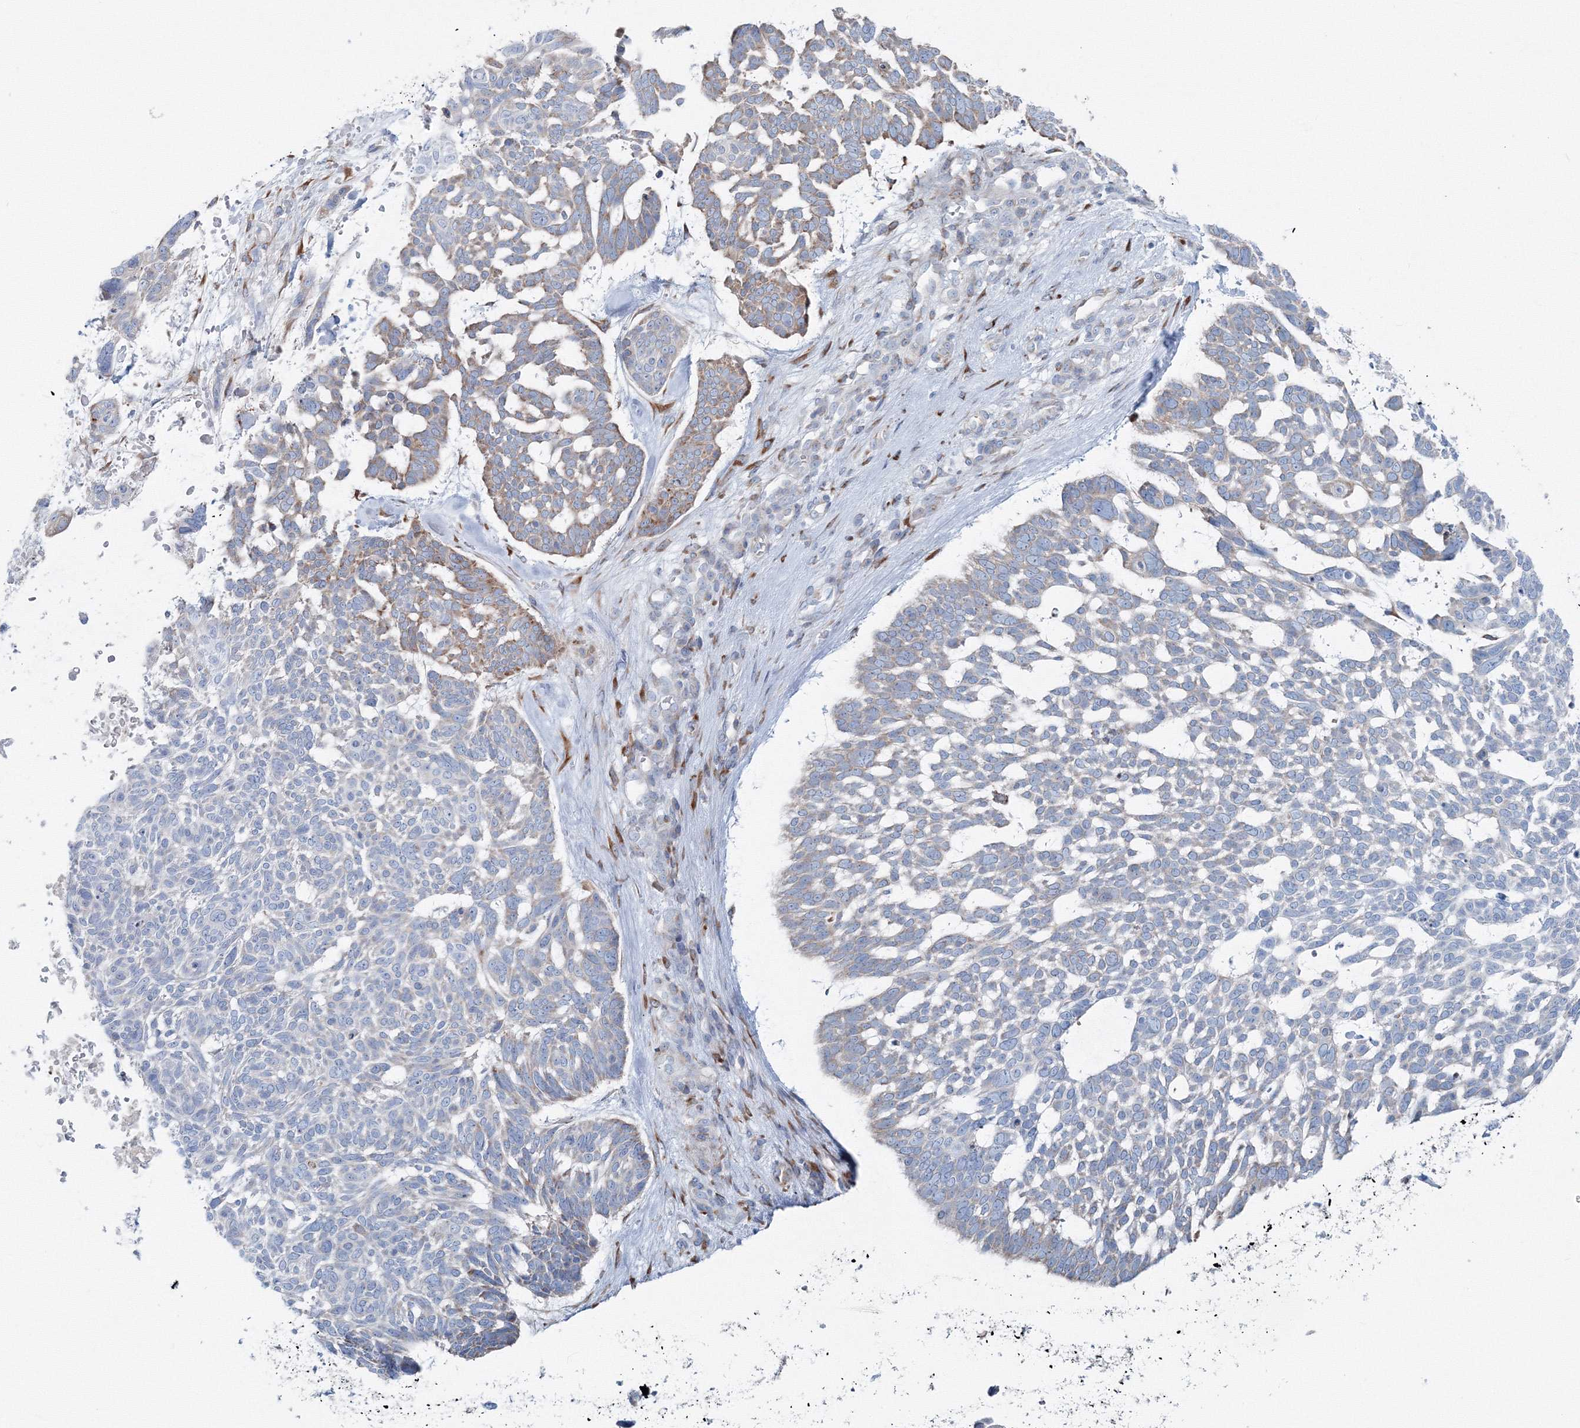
{"staining": {"intensity": "moderate", "quantity": "<25%", "location": "cytoplasmic/membranous"}, "tissue": "skin cancer", "cell_type": "Tumor cells", "image_type": "cancer", "snomed": [{"axis": "morphology", "description": "Basal cell carcinoma"}, {"axis": "topography", "description": "Skin"}], "caption": "Skin cancer stained with a protein marker shows moderate staining in tumor cells.", "gene": "RCN1", "patient": {"sex": "male", "age": 88}}